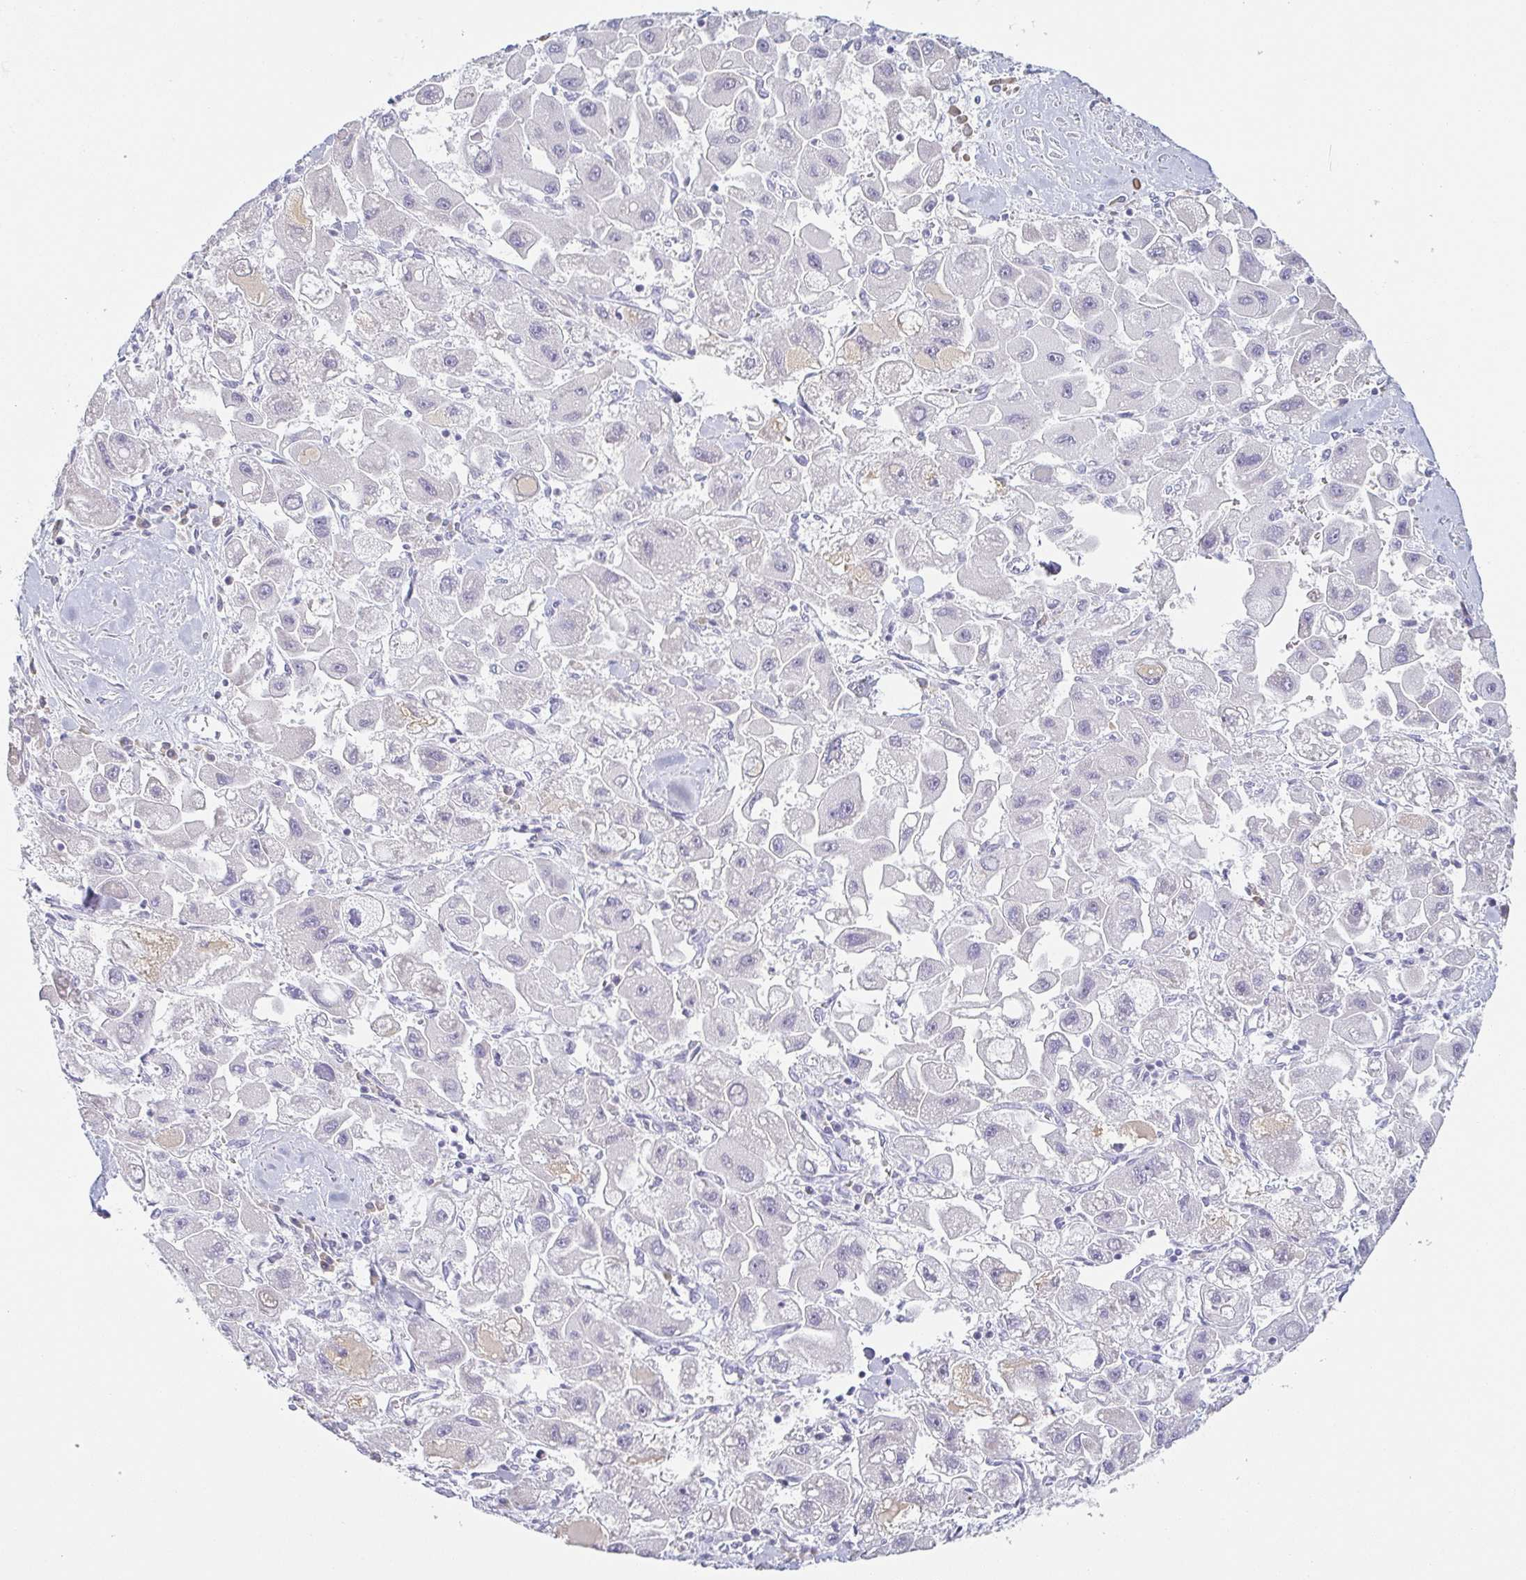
{"staining": {"intensity": "negative", "quantity": "none", "location": "none"}, "tissue": "liver cancer", "cell_type": "Tumor cells", "image_type": "cancer", "snomed": [{"axis": "morphology", "description": "Carcinoma, Hepatocellular, NOS"}, {"axis": "topography", "description": "Liver"}], "caption": "This is a photomicrograph of IHC staining of liver hepatocellular carcinoma, which shows no positivity in tumor cells.", "gene": "PRR27", "patient": {"sex": "male", "age": 24}}